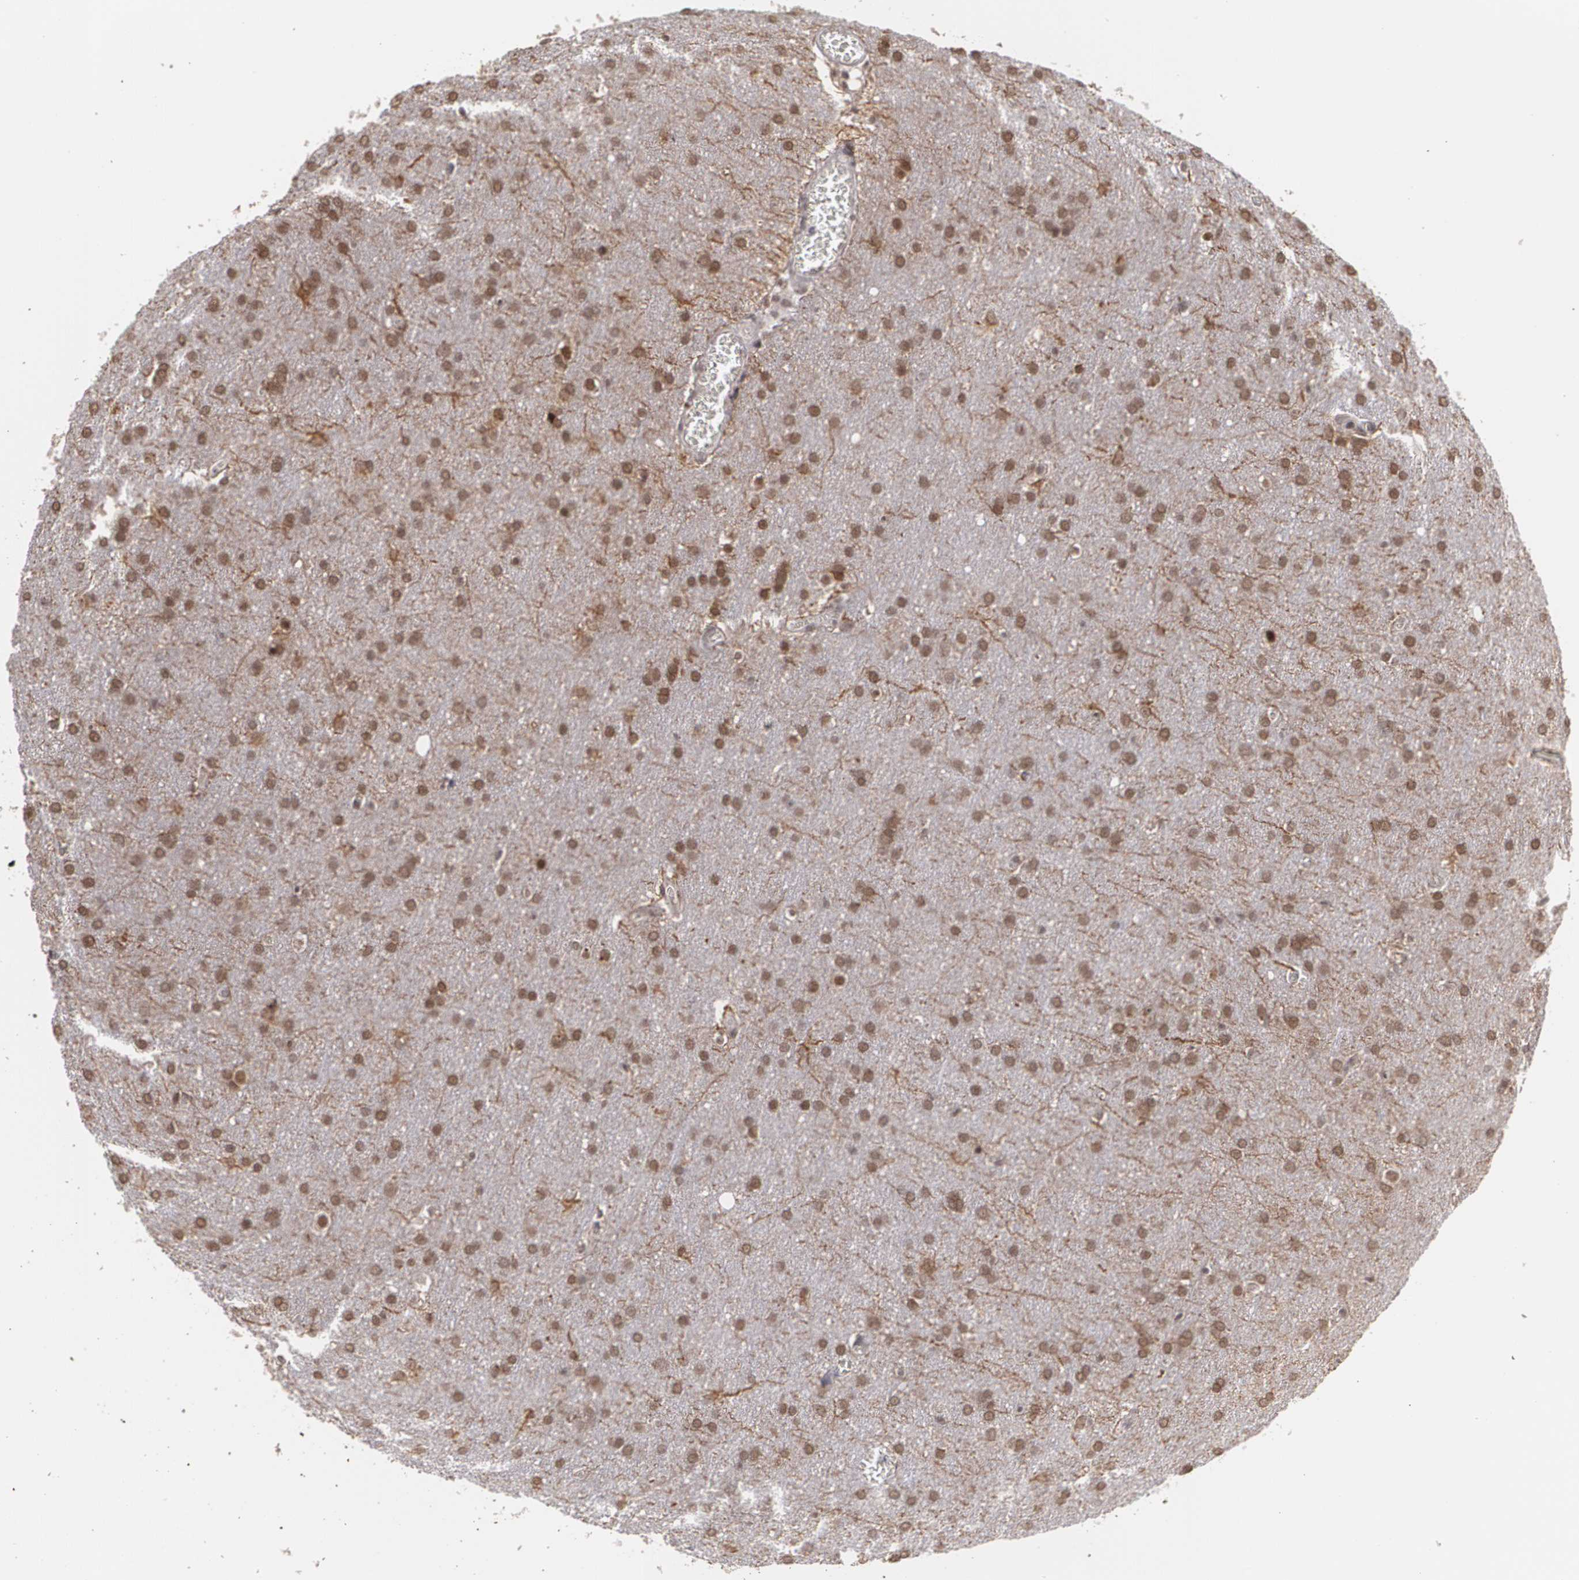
{"staining": {"intensity": "moderate", "quantity": ">75%", "location": "nuclear"}, "tissue": "glioma", "cell_type": "Tumor cells", "image_type": "cancer", "snomed": [{"axis": "morphology", "description": "Glioma, malignant, Low grade"}, {"axis": "topography", "description": "Brain"}], "caption": "DAB immunohistochemical staining of human low-grade glioma (malignant) demonstrates moderate nuclear protein staining in about >75% of tumor cells. Using DAB (brown) and hematoxylin (blue) stains, captured at high magnification using brightfield microscopy.", "gene": "ZNF75A", "patient": {"sex": "female", "age": 32}}